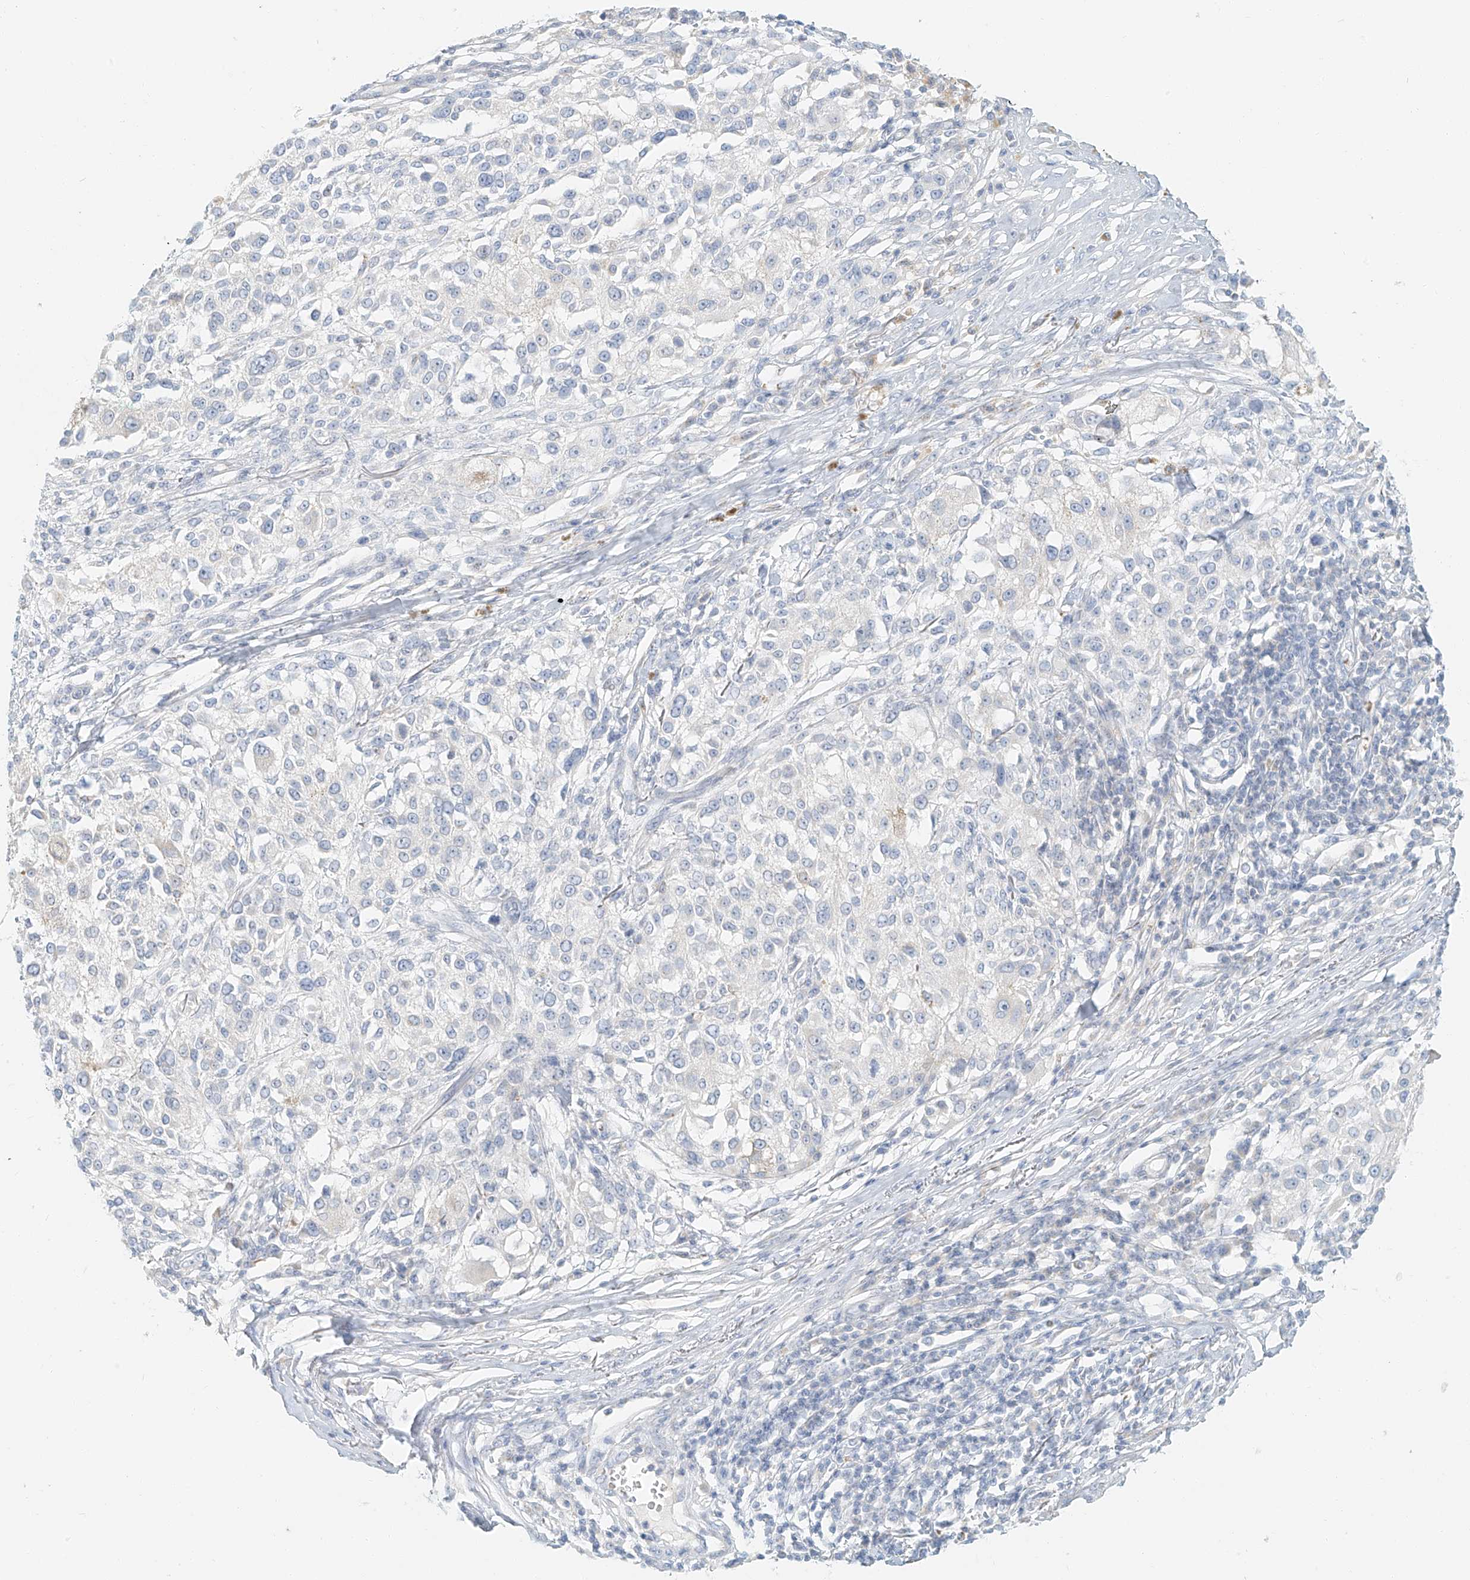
{"staining": {"intensity": "negative", "quantity": "none", "location": "none"}, "tissue": "melanoma", "cell_type": "Tumor cells", "image_type": "cancer", "snomed": [{"axis": "morphology", "description": "Necrosis, NOS"}, {"axis": "morphology", "description": "Malignant melanoma, NOS"}, {"axis": "topography", "description": "Skin"}], "caption": "Melanoma was stained to show a protein in brown. There is no significant staining in tumor cells.", "gene": "PGC", "patient": {"sex": "female", "age": 87}}